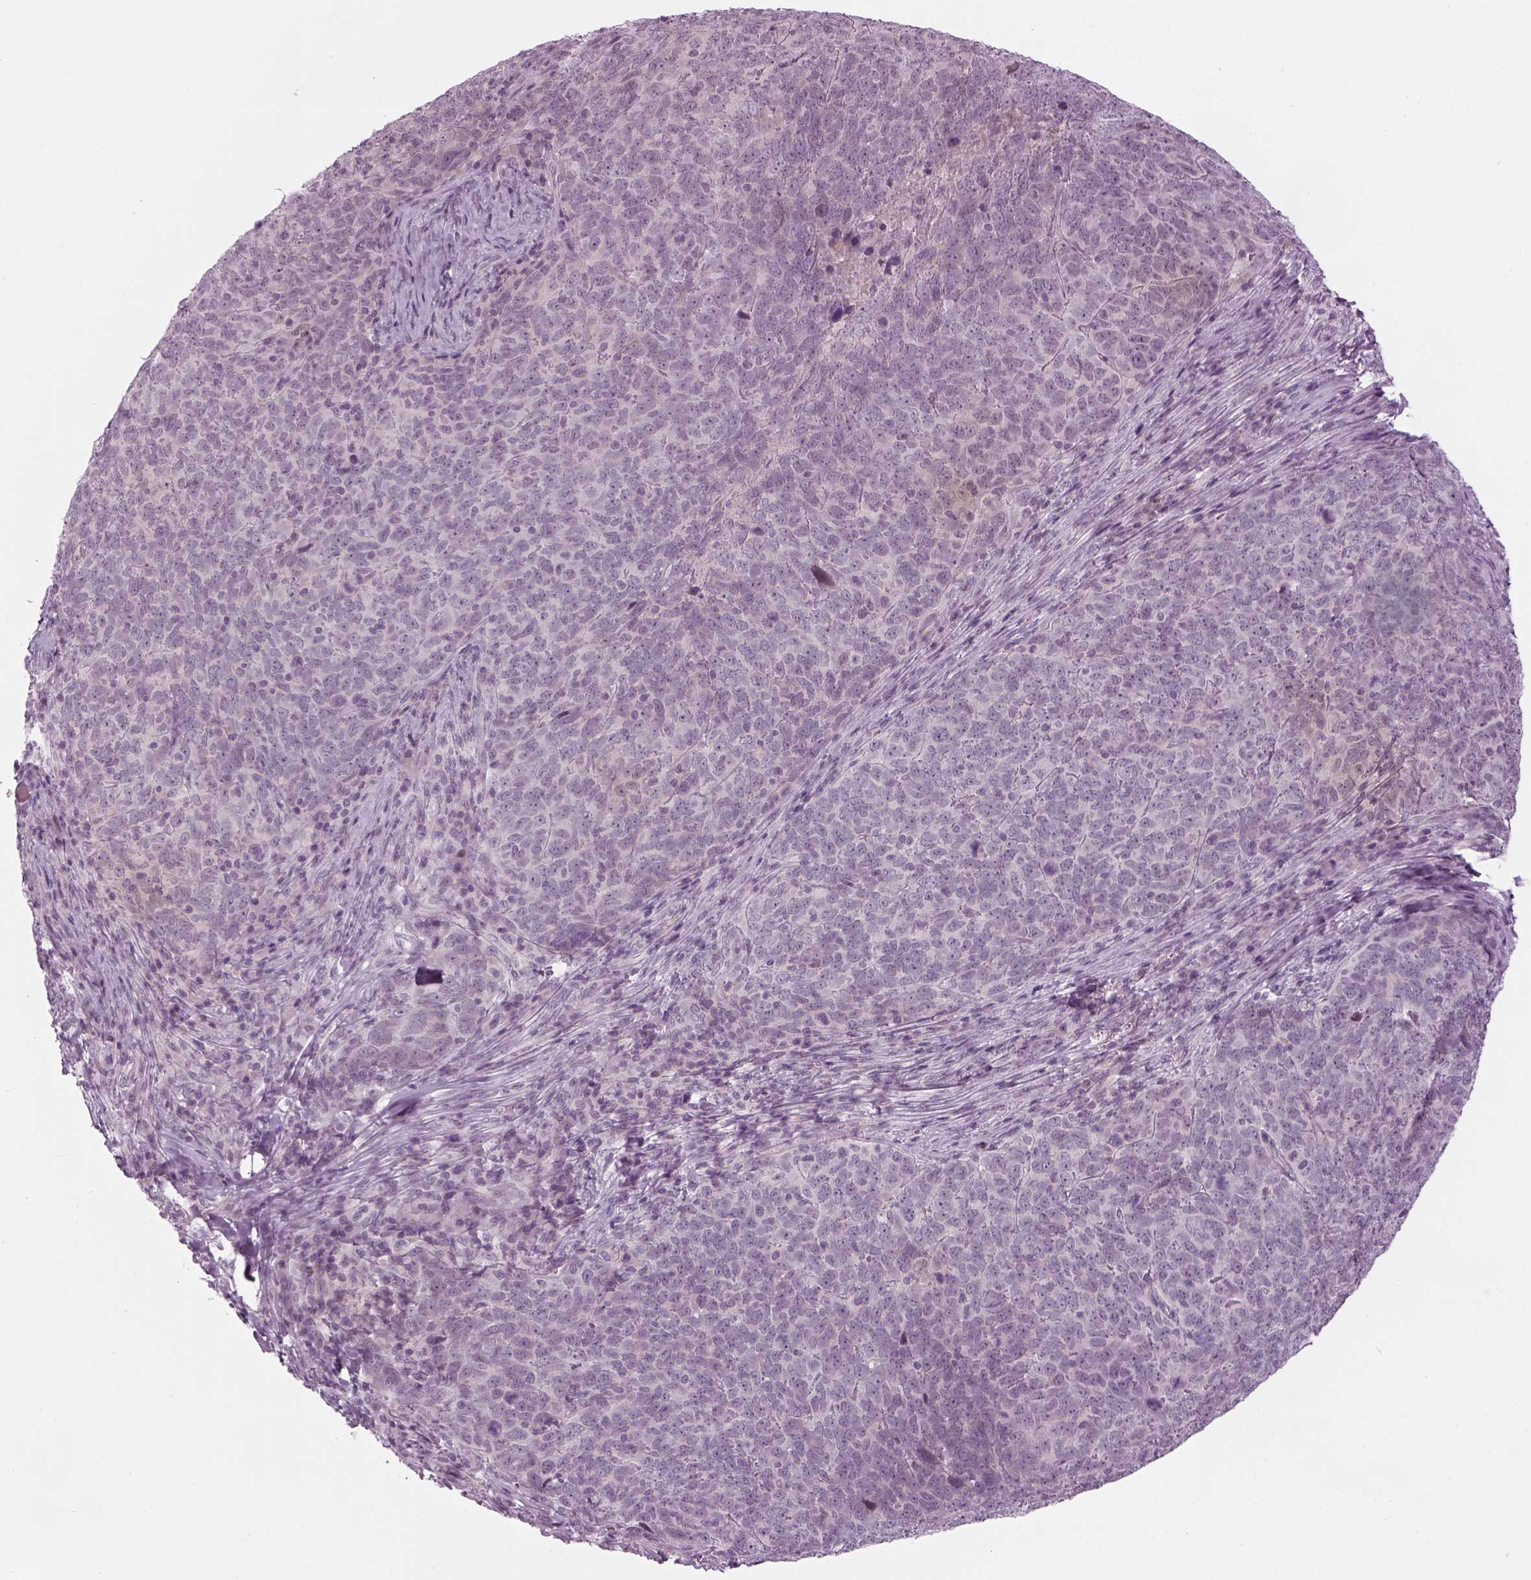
{"staining": {"intensity": "negative", "quantity": "none", "location": "none"}, "tissue": "skin cancer", "cell_type": "Tumor cells", "image_type": "cancer", "snomed": [{"axis": "morphology", "description": "Squamous cell carcinoma, NOS"}, {"axis": "topography", "description": "Skin"}, {"axis": "topography", "description": "Anal"}], "caption": "Protein analysis of skin cancer reveals no significant staining in tumor cells.", "gene": "LRRIQ3", "patient": {"sex": "female", "age": 51}}